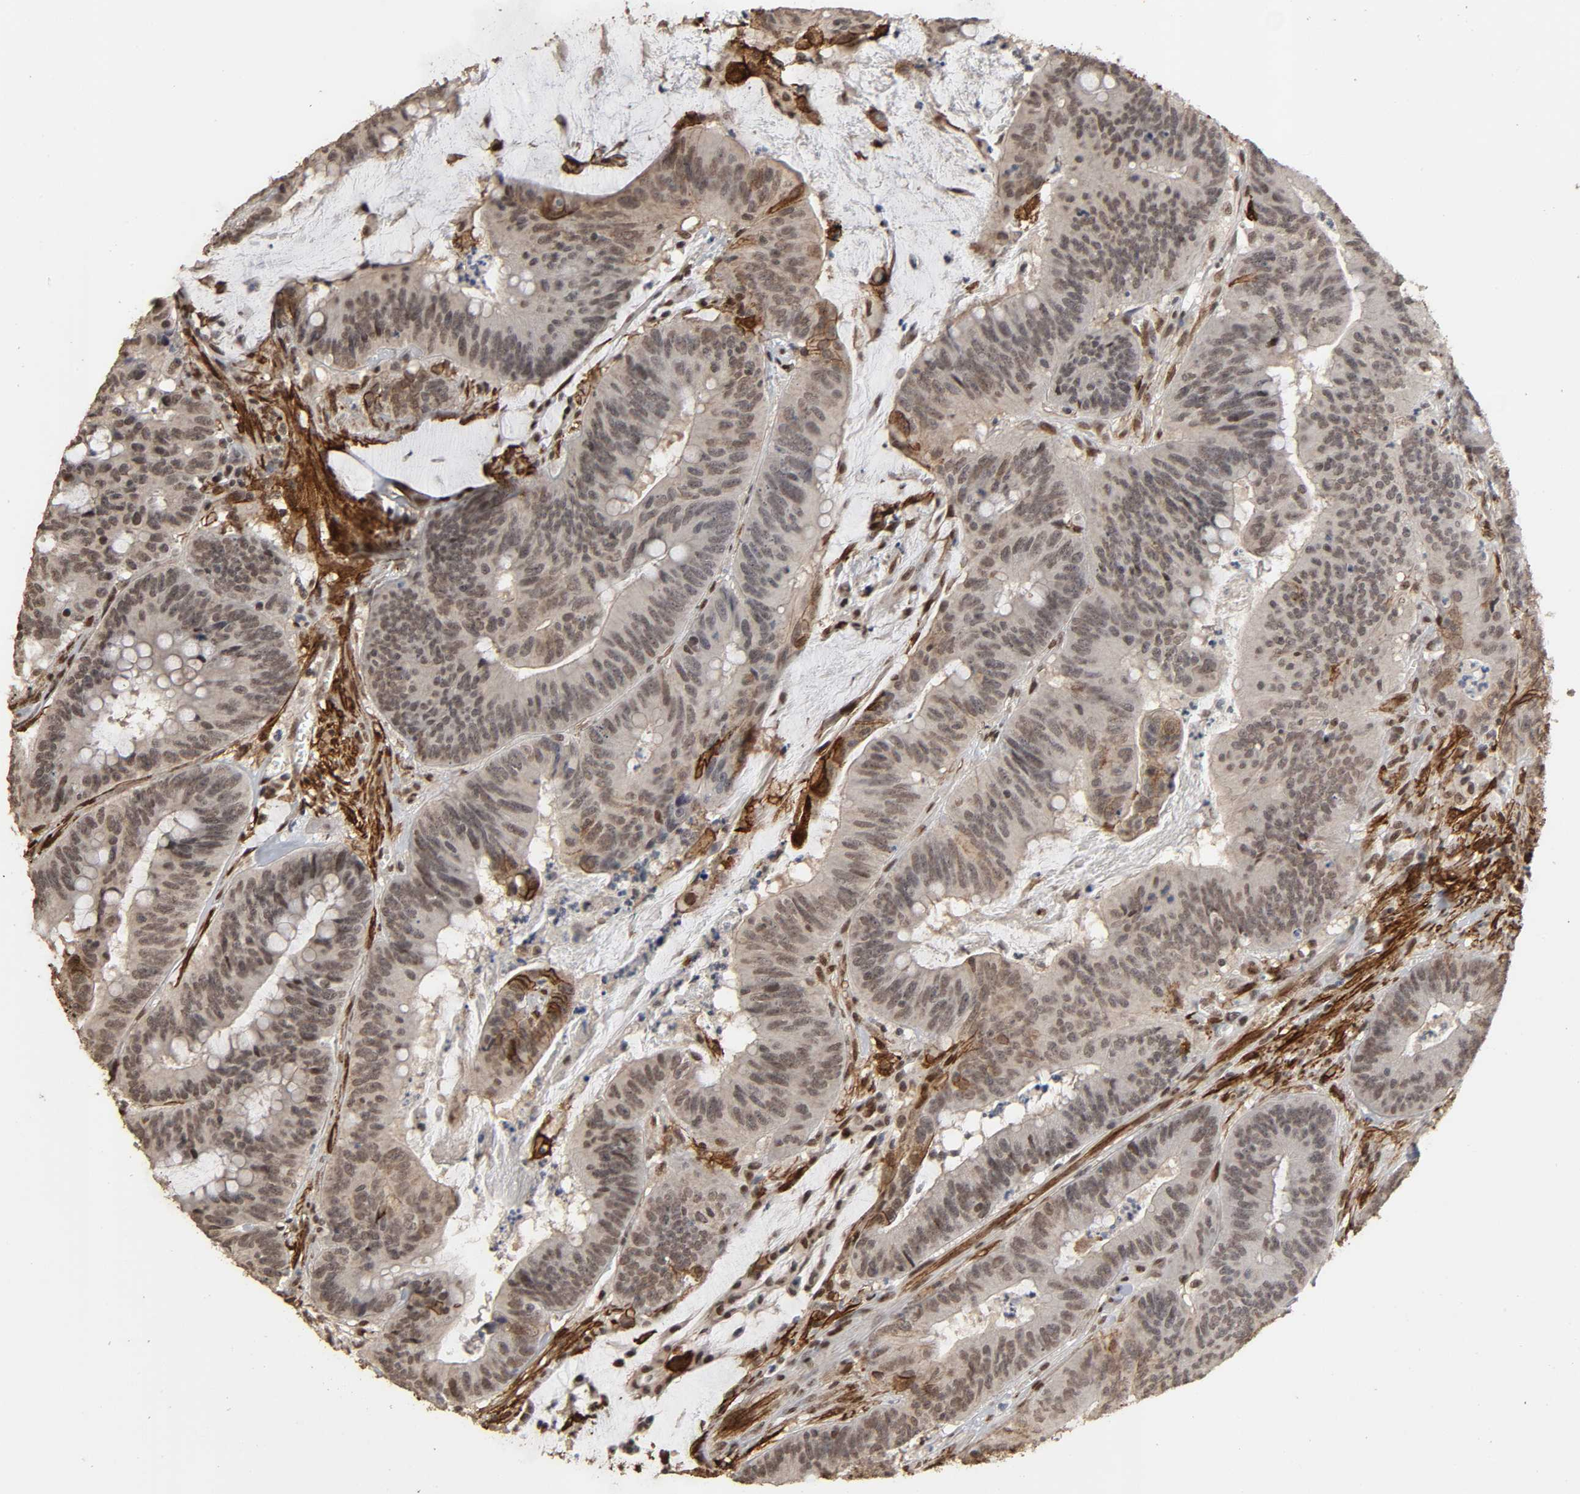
{"staining": {"intensity": "strong", "quantity": "<25%", "location": "cytoplasmic/membranous,nuclear"}, "tissue": "colorectal cancer", "cell_type": "Tumor cells", "image_type": "cancer", "snomed": [{"axis": "morphology", "description": "Adenocarcinoma, NOS"}, {"axis": "topography", "description": "Colon"}], "caption": "Immunohistochemistry (IHC) staining of colorectal cancer, which exhibits medium levels of strong cytoplasmic/membranous and nuclear staining in about <25% of tumor cells indicating strong cytoplasmic/membranous and nuclear protein expression. The staining was performed using DAB (3,3'-diaminobenzidine) (brown) for protein detection and nuclei were counterstained in hematoxylin (blue).", "gene": "AHNAK2", "patient": {"sex": "male", "age": 45}}